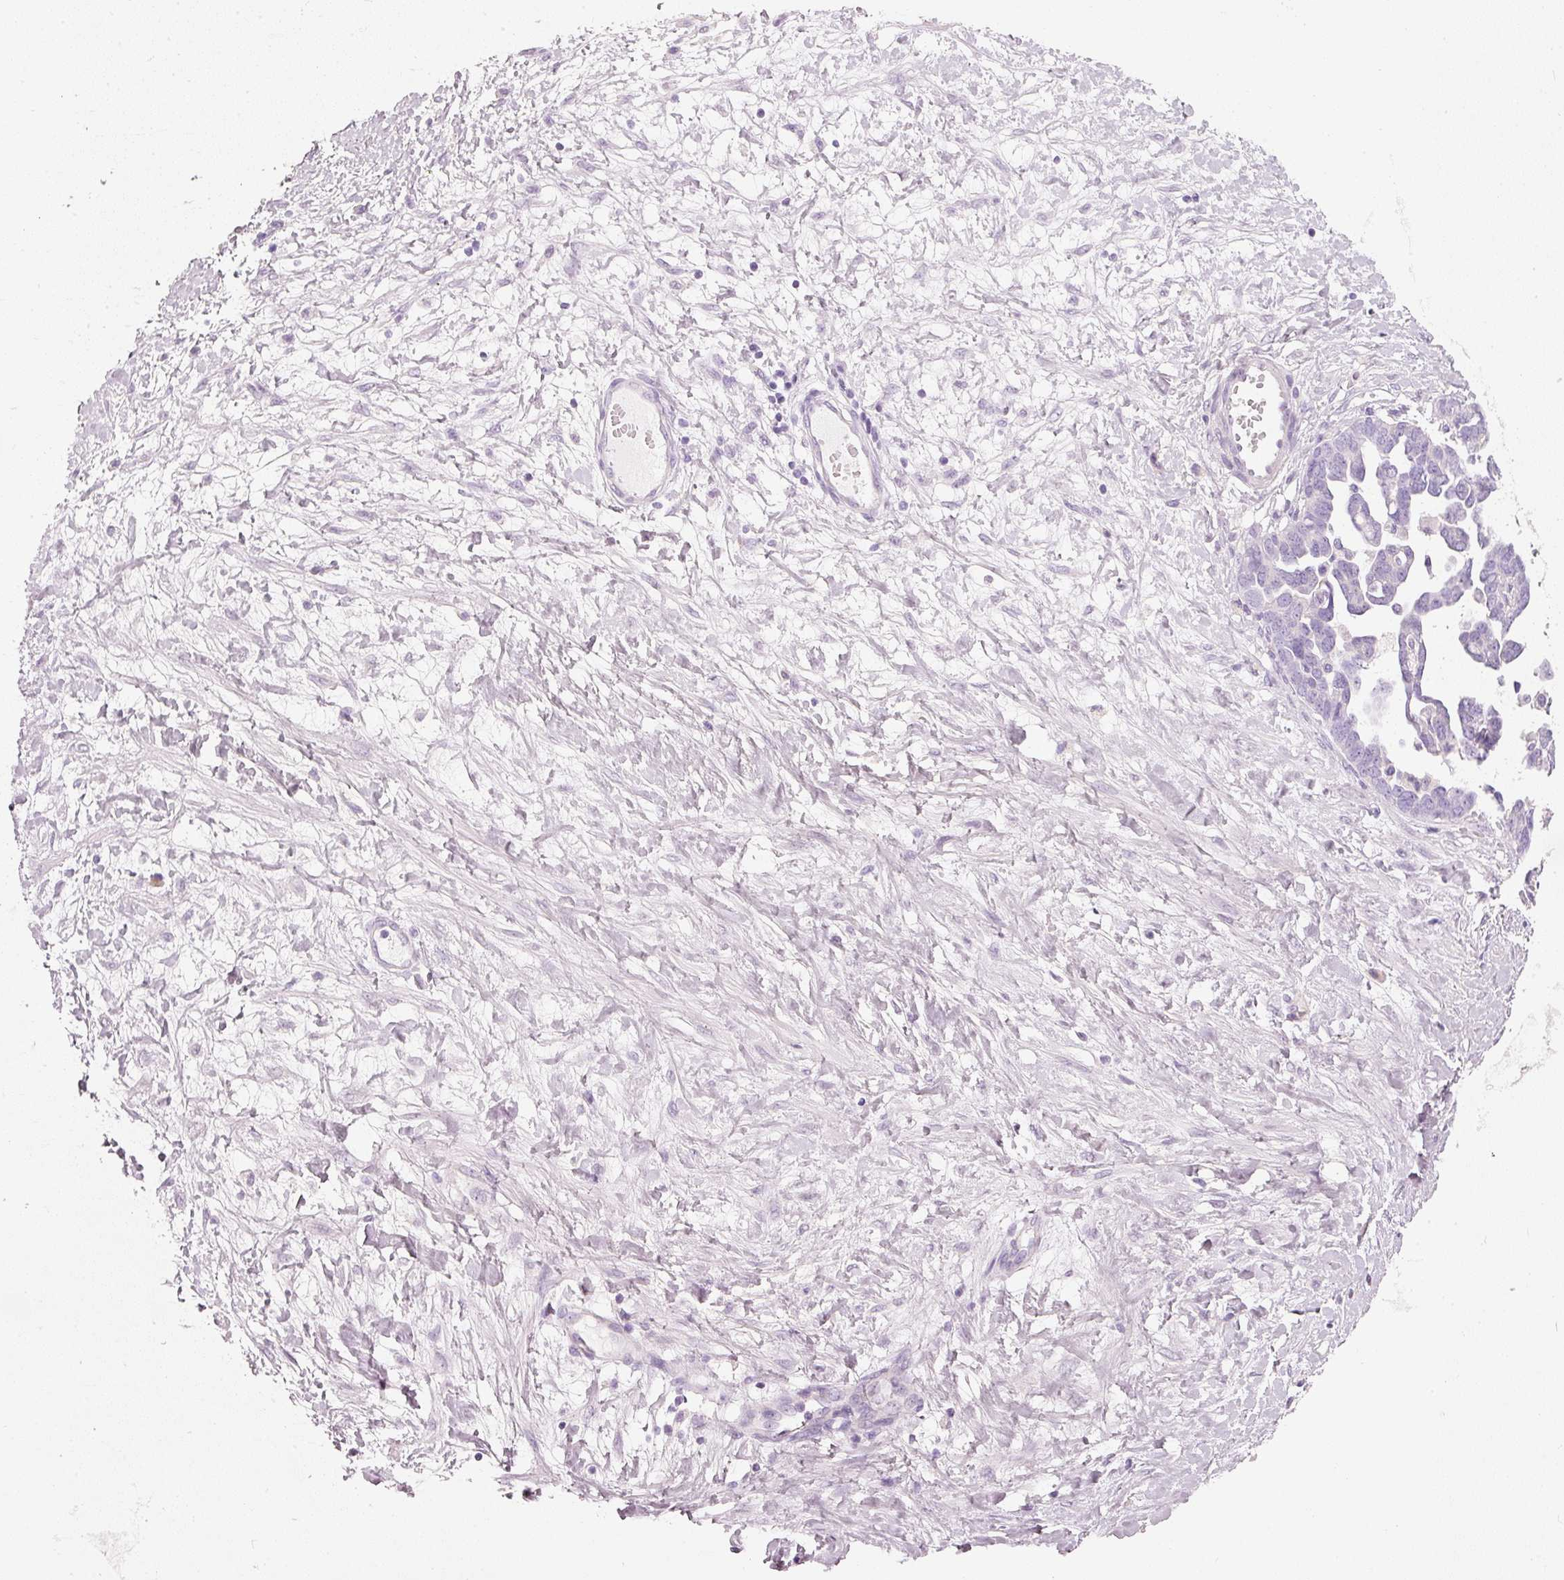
{"staining": {"intensity": "negative", "quantity": "none", "location": "none"}, "tissue": "ovarian cancer", "cell_type": "Tumor cells", "image_type": "cancer", "snomed": [{"axis": "morphology", "description": "Cystadenocarcinoma, serous, NOS"}, {"axis": "topography", "description": "Ovary"}], "caption": "Immunohistochemistry of ovarian cancer (serous cystadenocarcinoma) shows no expression in tumor cells.", "gene": "PDXDC1", "patient": {"sex": "female", "age": 54}}